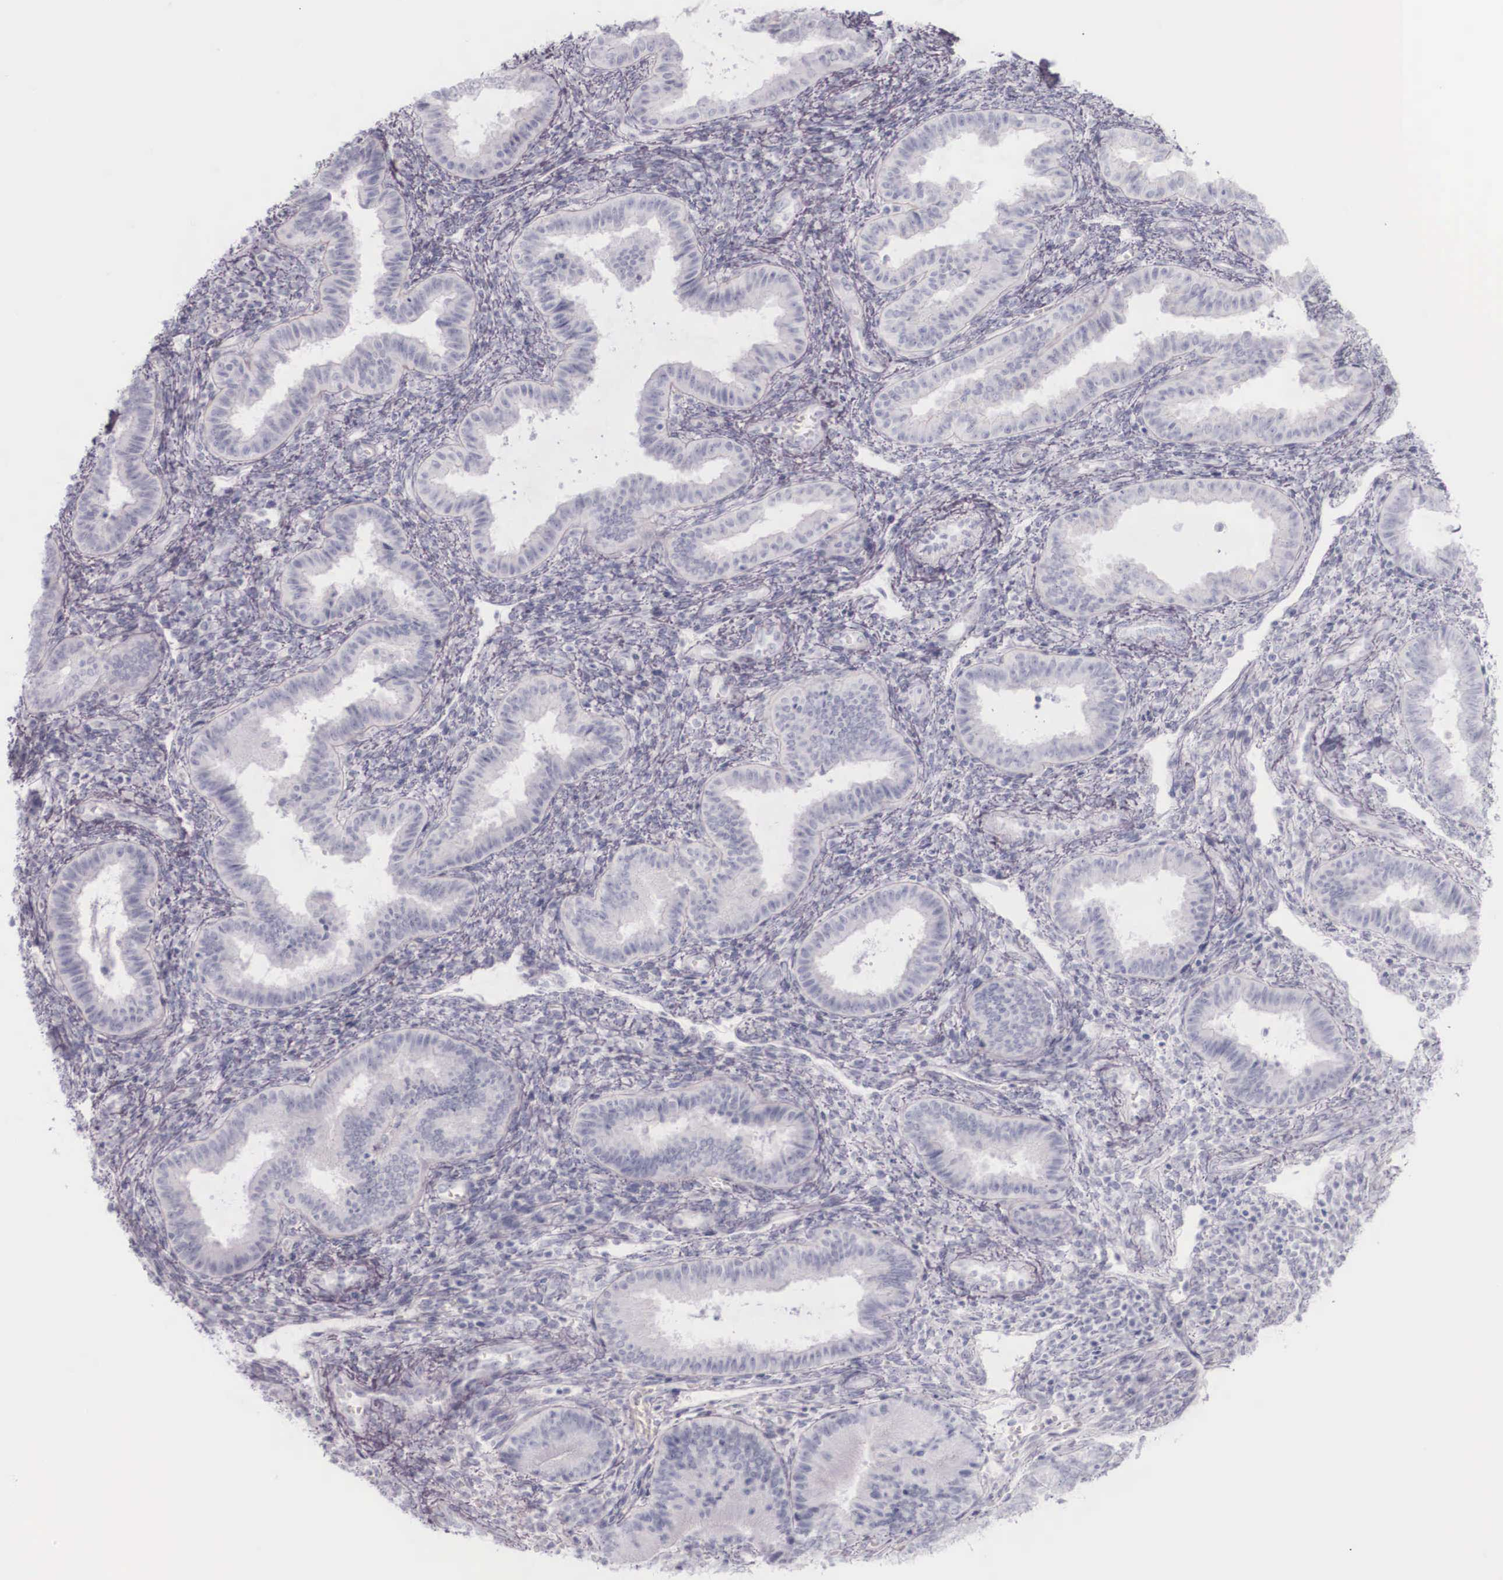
{"staining": {"intensity": "negative", "quantity": "none", "location": "none"}, "tissue": "endometrium", "cell_type": "Cells in endometrial stroma", "image_type": "normal", "snomed": [{"axis": "morphology", "description": "Normal tissue, NOS"}, {"axis": "topography", "description": "Endometrium"}], "caption": "Protein analysis of normal endometrium displays no significant staining in cells in endometrial stroma.", "gene": "KRT14", "patient": {"sex": "female", "age": 36}}